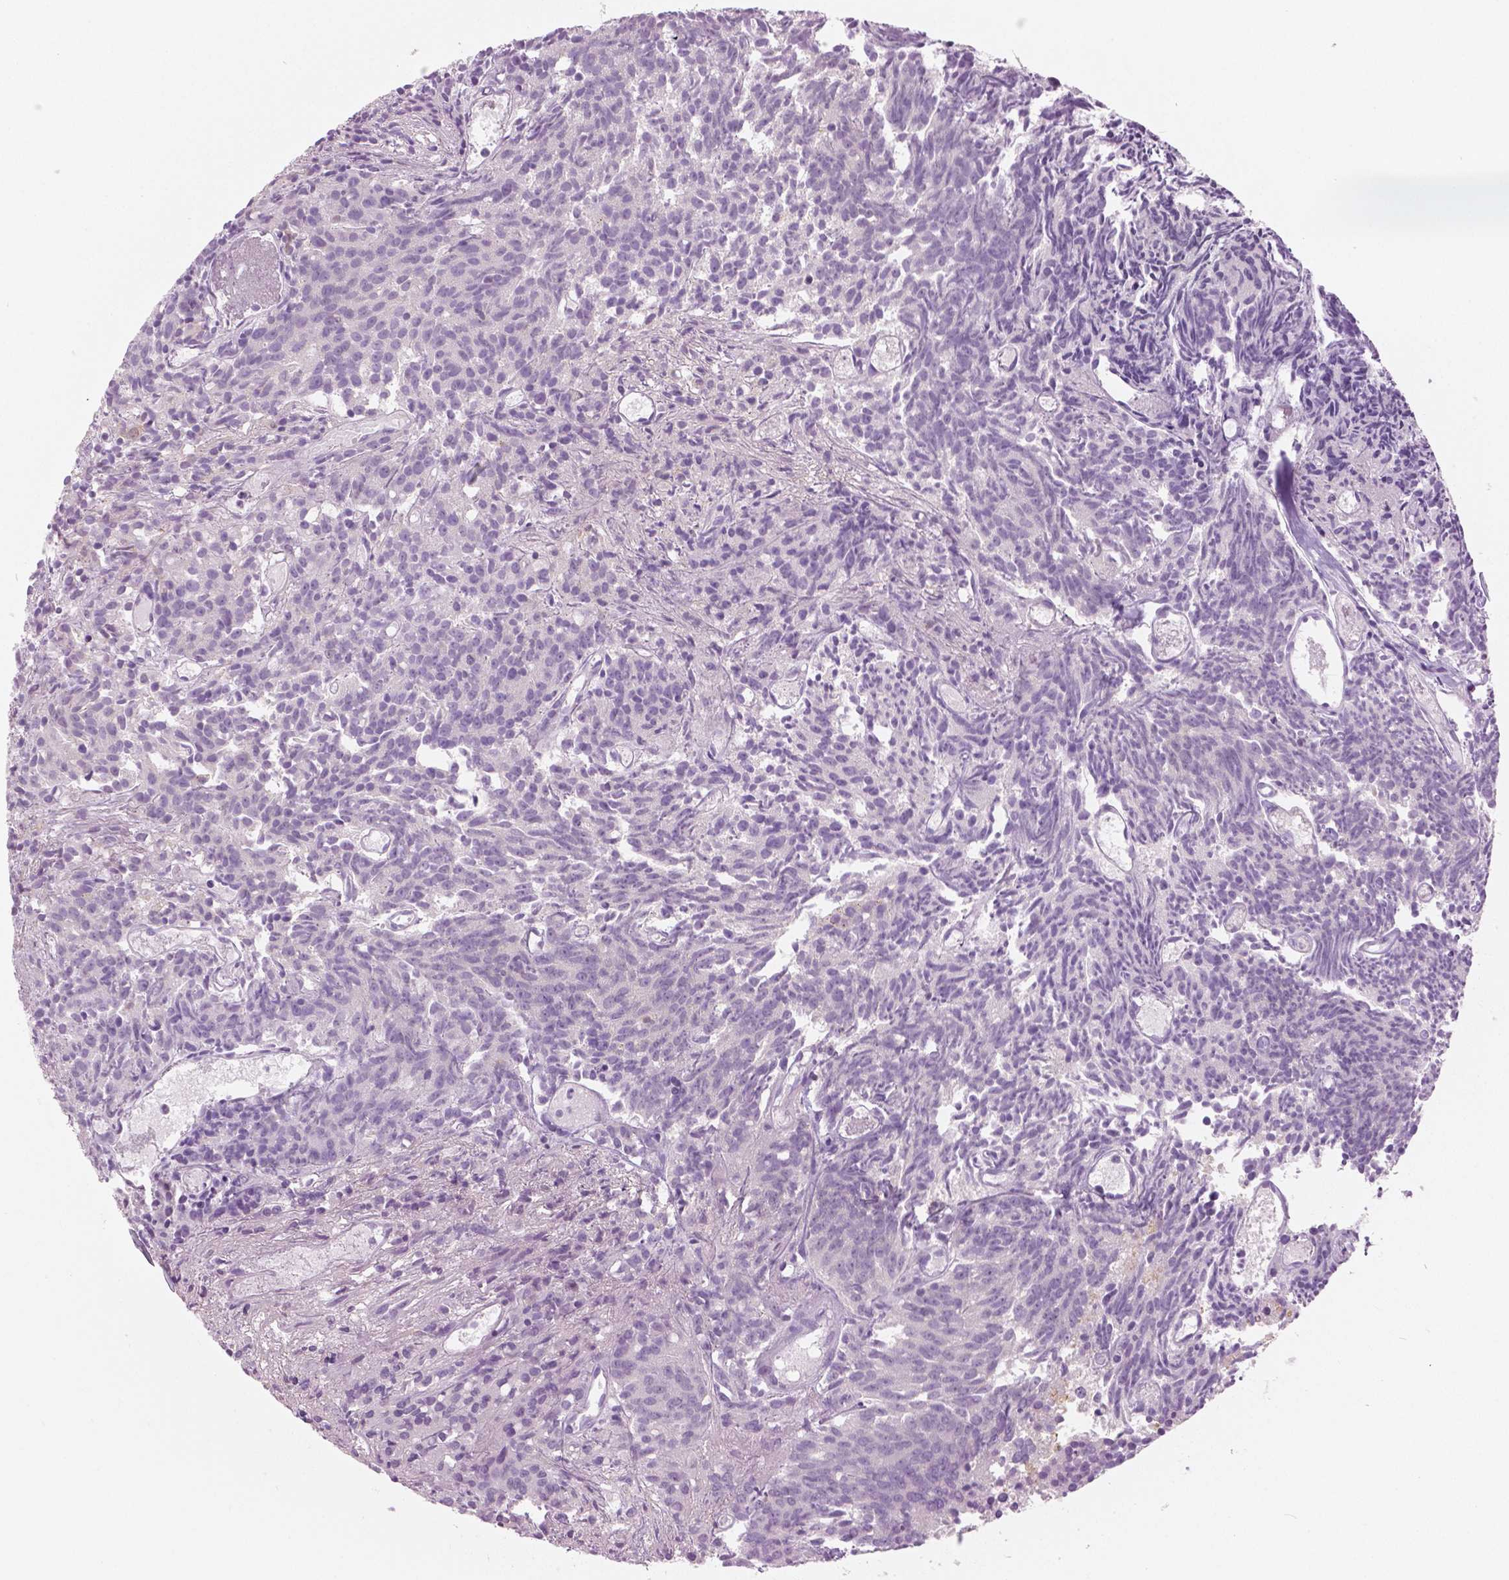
{"staining": {"intensity": "negative", "quantity": "none", "location": "none"}, "tissue": "prostate cancer", "cell_type": "Tumor cells", "image_type": "cancer", "snomed": [{"axis": "morphology", "description": "Adenocarcinoma, High grade"}, {"axis": "topography", "description": "Prostate"}], "caption": "Human prostate cancer (high-grade adenocarcinoma) stained for a protein using immunohistochemistry reveals no positivity in tumor cells.", "gene": "GALM", "patient": {"sex": "male", "age": 58}}